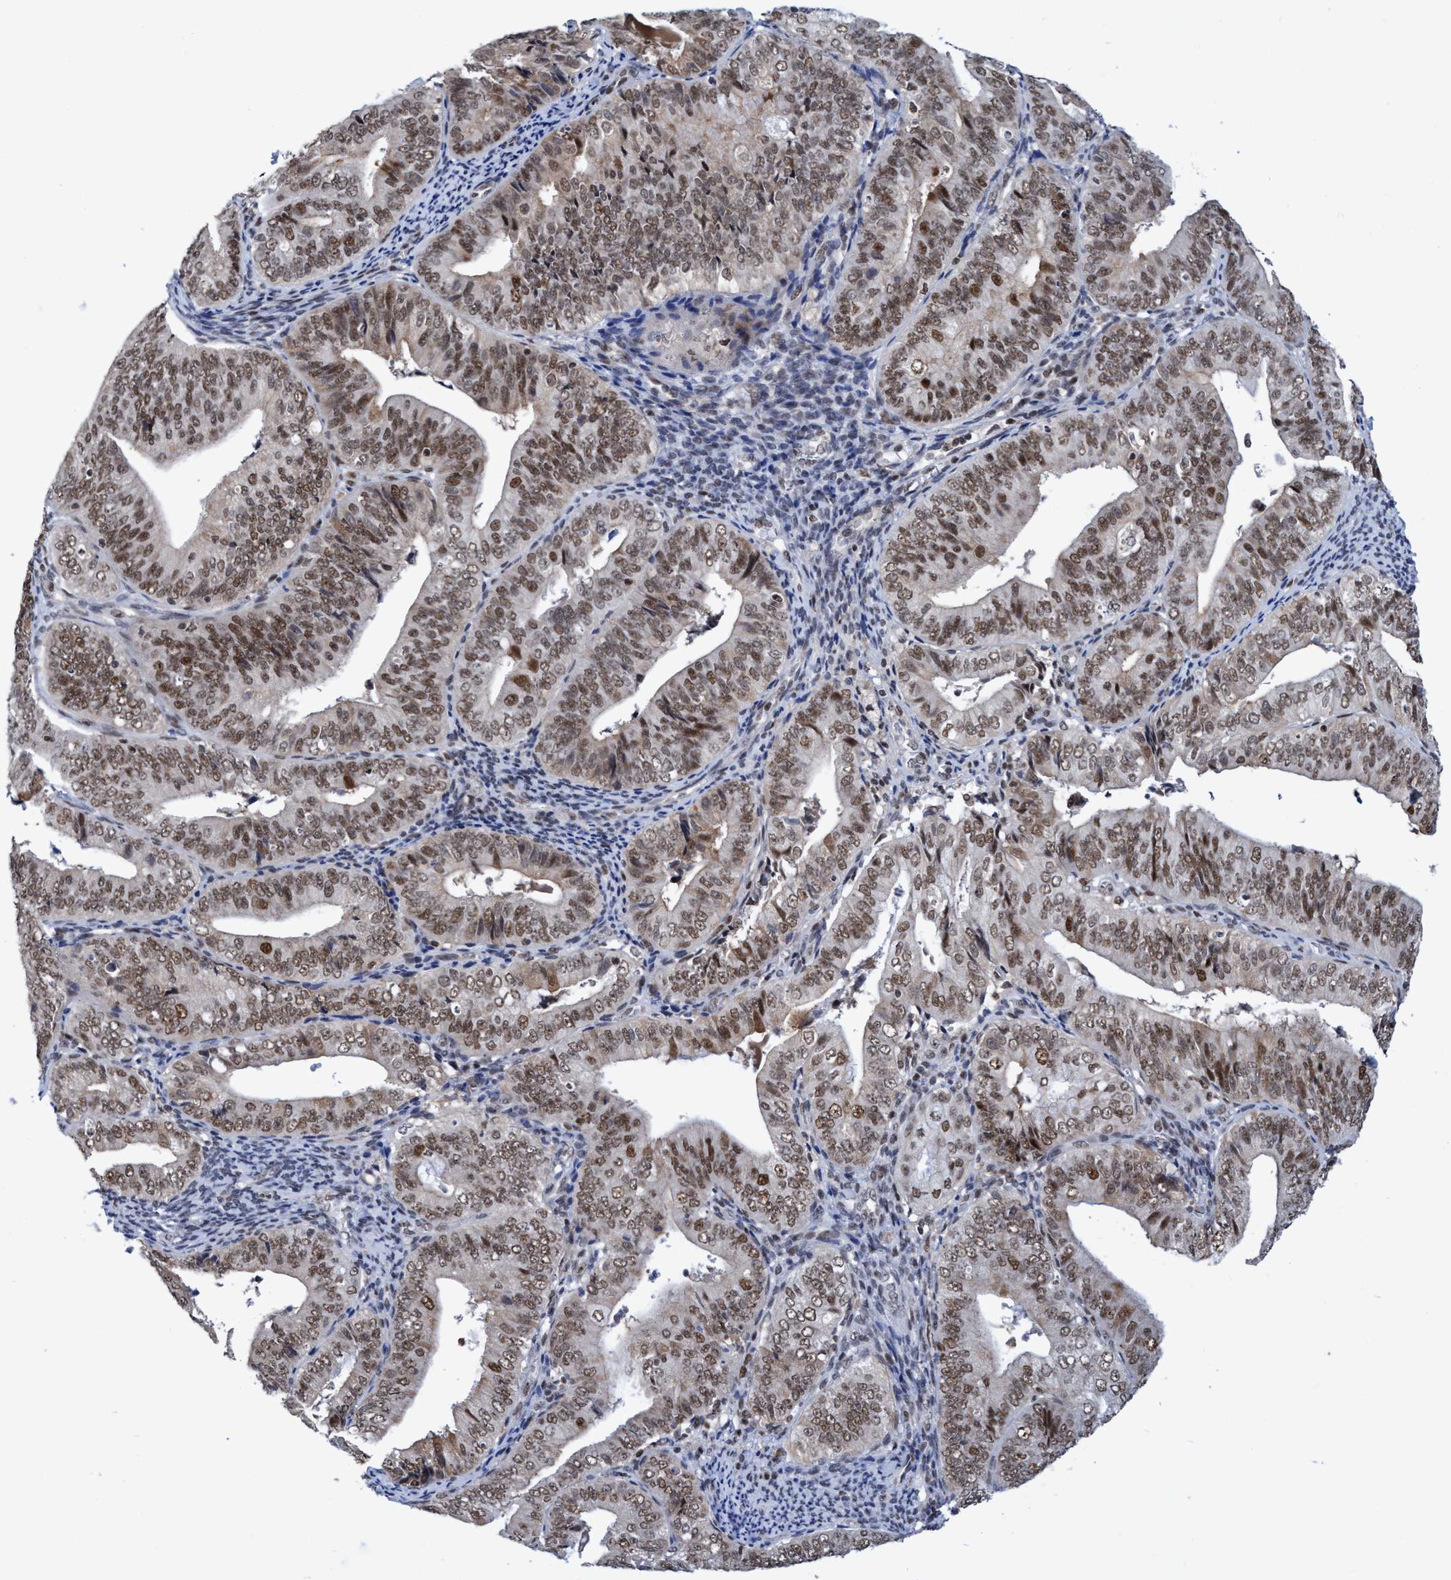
{"staining": {"intensity": "strong", "quantity": ">75%", "location": "nuclear"}, "tissue": "endometrial cancer", "cell_type": "Tumor cells", "image_type": "cancer", "snomed": [{"axis": "morphology", "description": "Adenocarcinoma, NOS"}, {"axis": "topography", "description": "Endometrium"}], "caption": "Immunohistochemistry (IHC) micrograph of endometrial adenocarcinoma stained for a protein (brown), which exhibits high levels of strong nuclear positivity in approximately >75% of tumor cells.", "gene": "C9orf78", "patient": {"sex": "female", "age": 63}}